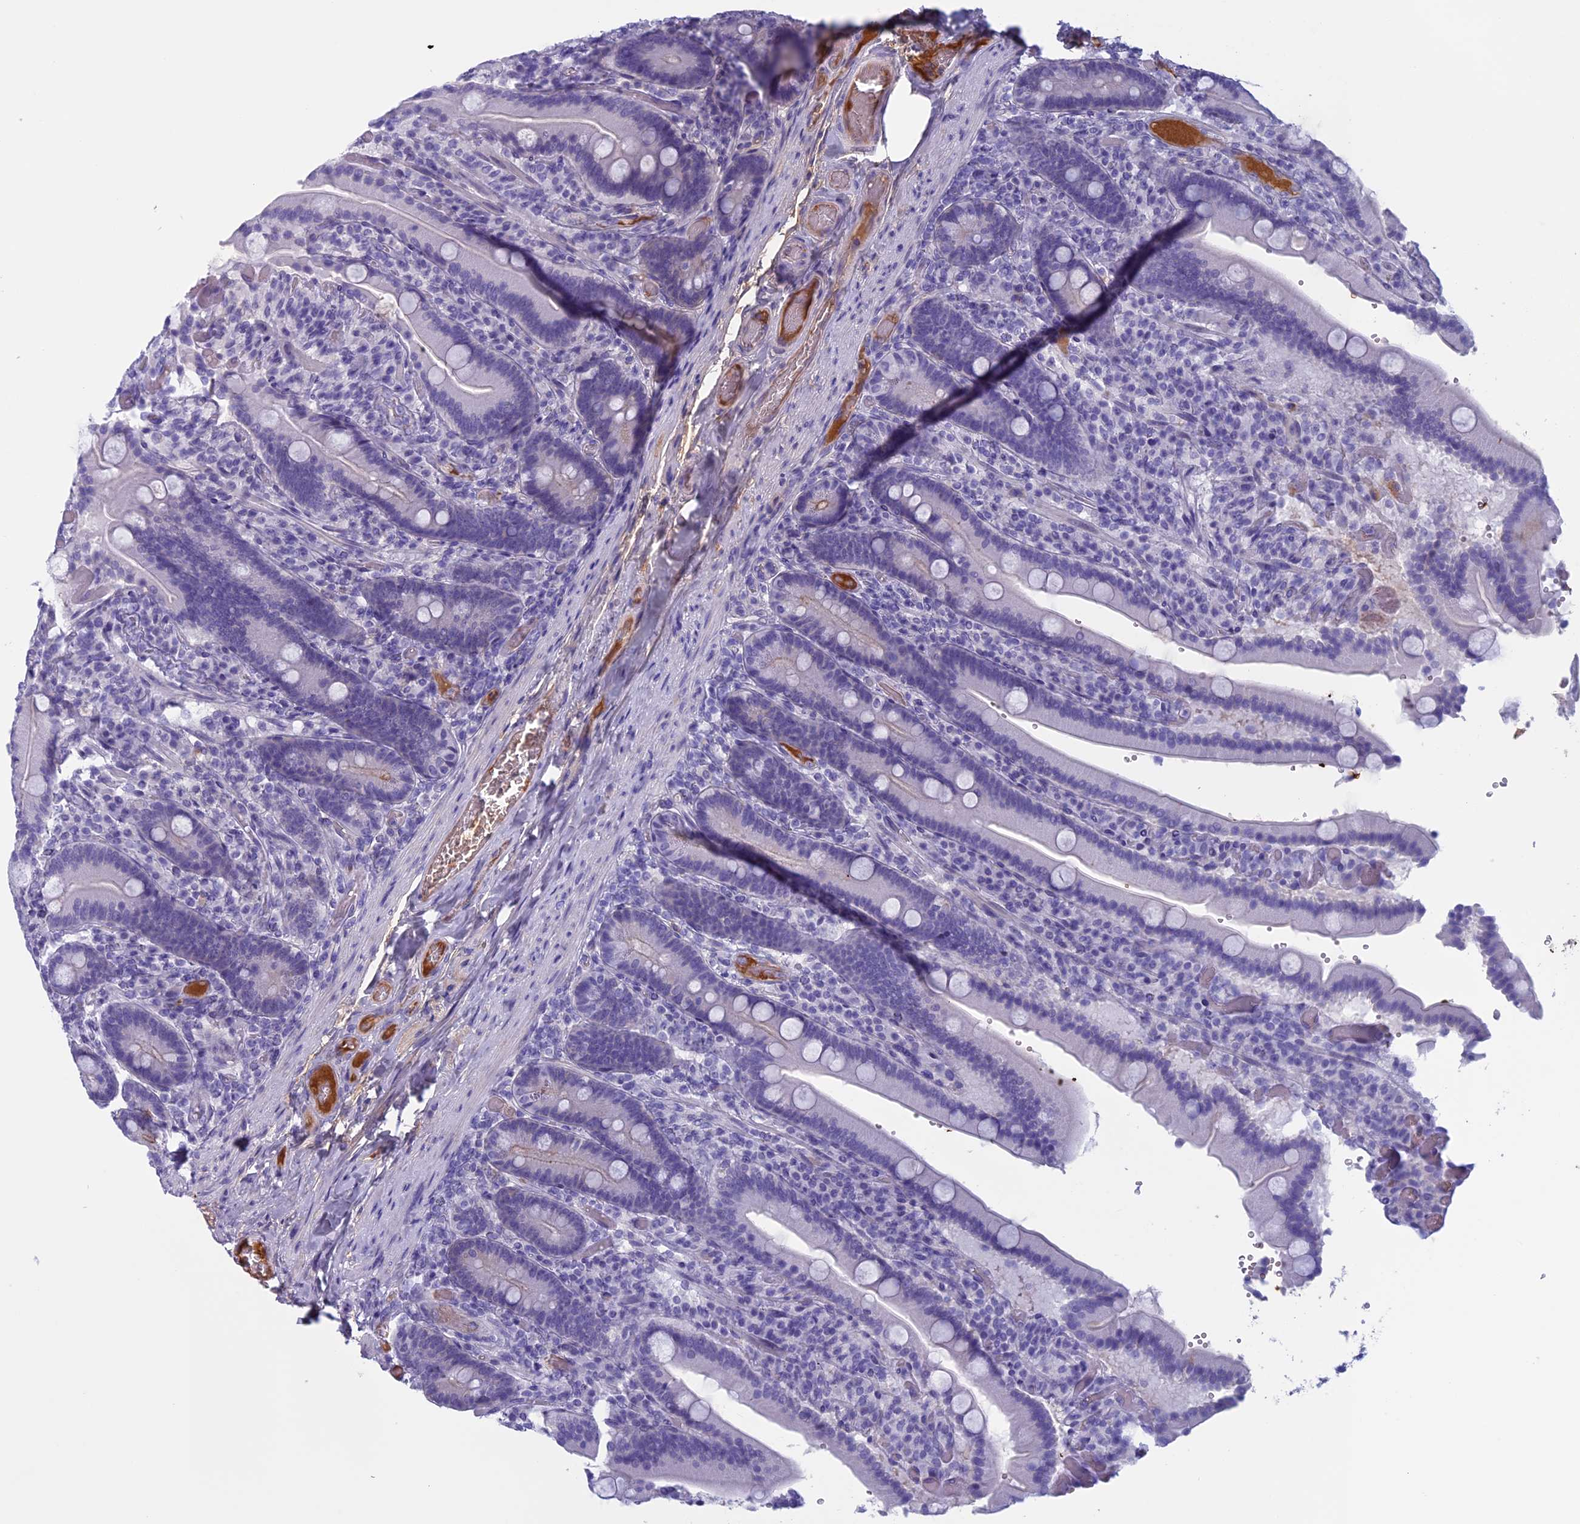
{"staining": {"intensity": "negative", "quantity": "none", "location": "none"}, "tissue": "duodenum", "cell_type": "Glandular cells", "image_type": "normal", "snomed": [{"axis": "morphology", "description": "Normal tissue, NOS"}, {"axis": "topography", "description": "Duodenum"}], "caption": "Immunohistochemical staining of benign human duodenum demonstrates no significant positivity in glandular cells. The staining is performed using DAB (3,3'-diaminobenzidine) brown chromogen with nuclei counter-stained in using hematoxylin.", "gene": "ANGPTL2", "patient": {"sex": "female", "age": 62}}